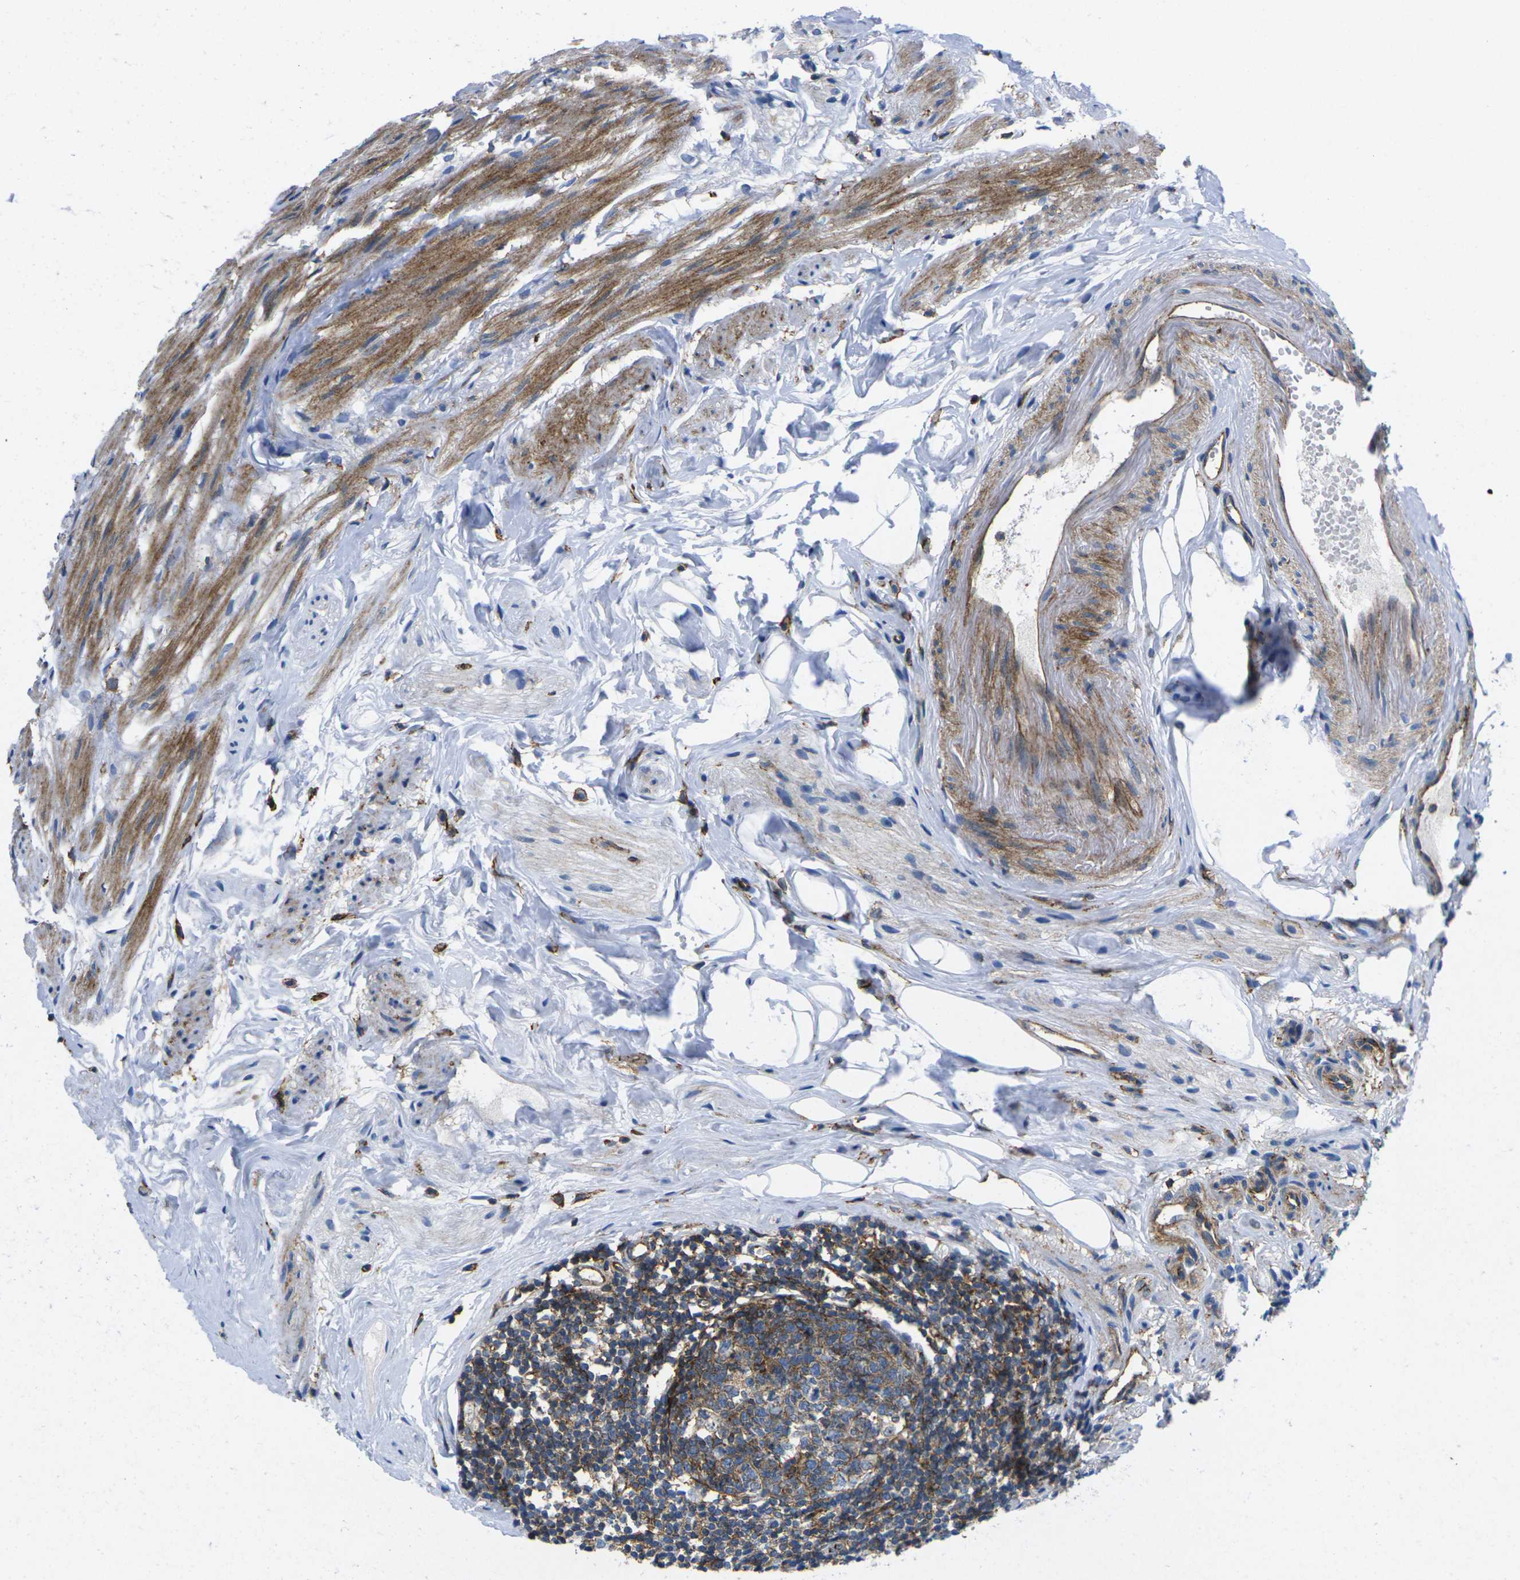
{"staining": {"intensity": "strong", "quantity": ">75%", "location": "cytoplasmic/membranous"}, "tissue": "appendix", "cell_type": "Glandular cells", "image_type": "normal", "snomed": [{"axis": "morphology", "description": "Normal tissue, NOS"}, {"axis": "topography", "description": "Appendix"}], "caption": "Appendix stained with DAB (3,3'-diaminobenzidine) immunohistochemistry (IHC) exhibits high levels of strong cytoplasmic/membranous positivity in approximately >75% of glandular cells.", "gene": "IQGAP1", "patient": {"sex": "female", "age": 77}}